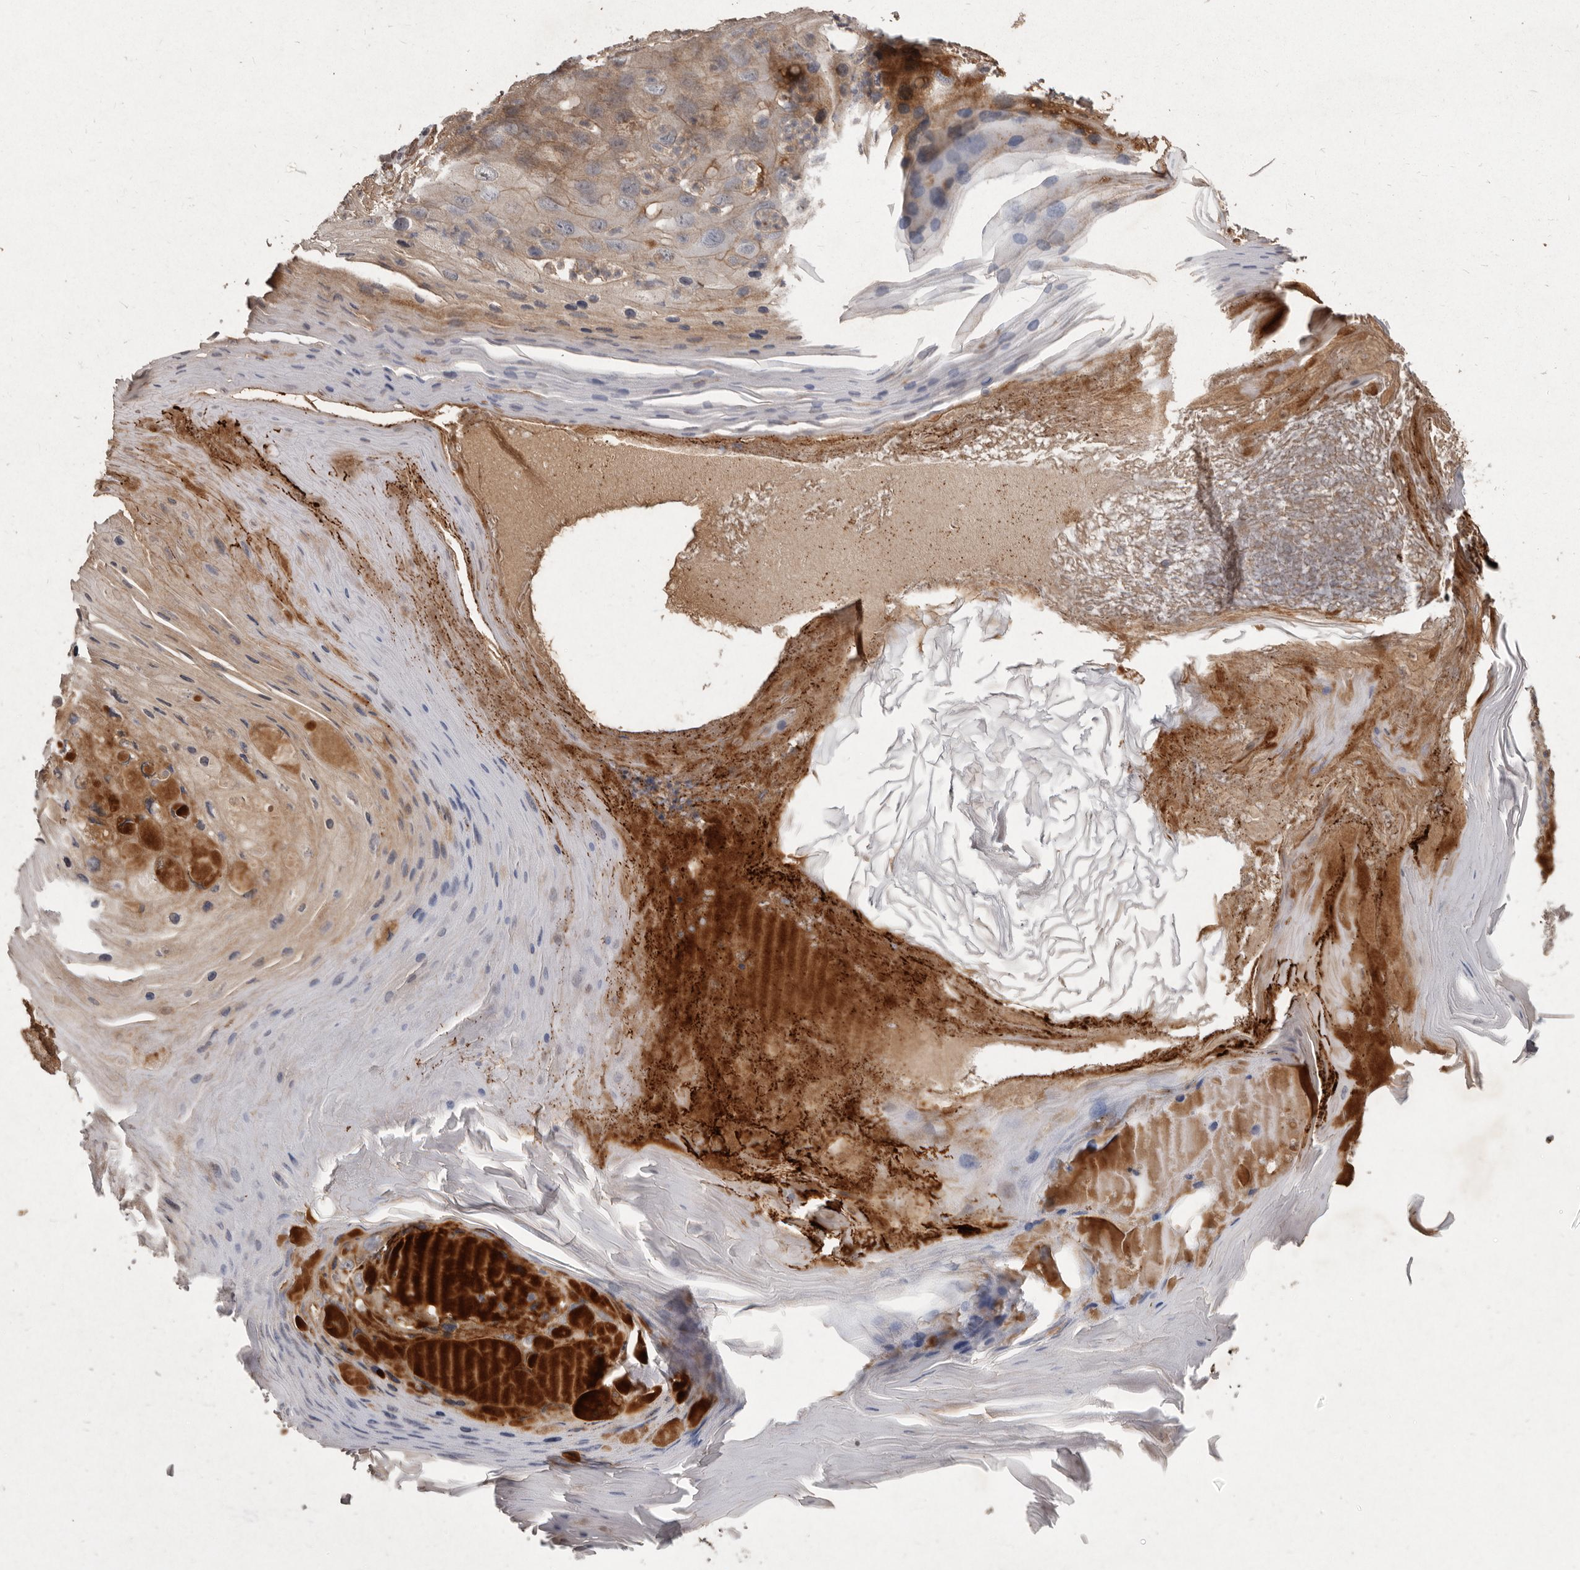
{"staining": {"intensity": "weak", "quantity": "25%-75%", "location": "cytoplasmic/membranous"}, "tissue": "skin cancer", "cell_type": "Tumor cells", "image_type": "cancer", "snomed": [{"axis": "morphology", "description": "Squamous cell carcinoma, NOS"}, {"axis": "topography", "description": "Skin"}], "caption": "The photomicrograph demonstrates immunohistochemical staining of skin cancer. There is weak cytoplasmic/membranous staining is identified in approximately 25%-75% of tumor cells.", "gene": "SEMA3A", "patient": {"sex": "female", "age": 88}}